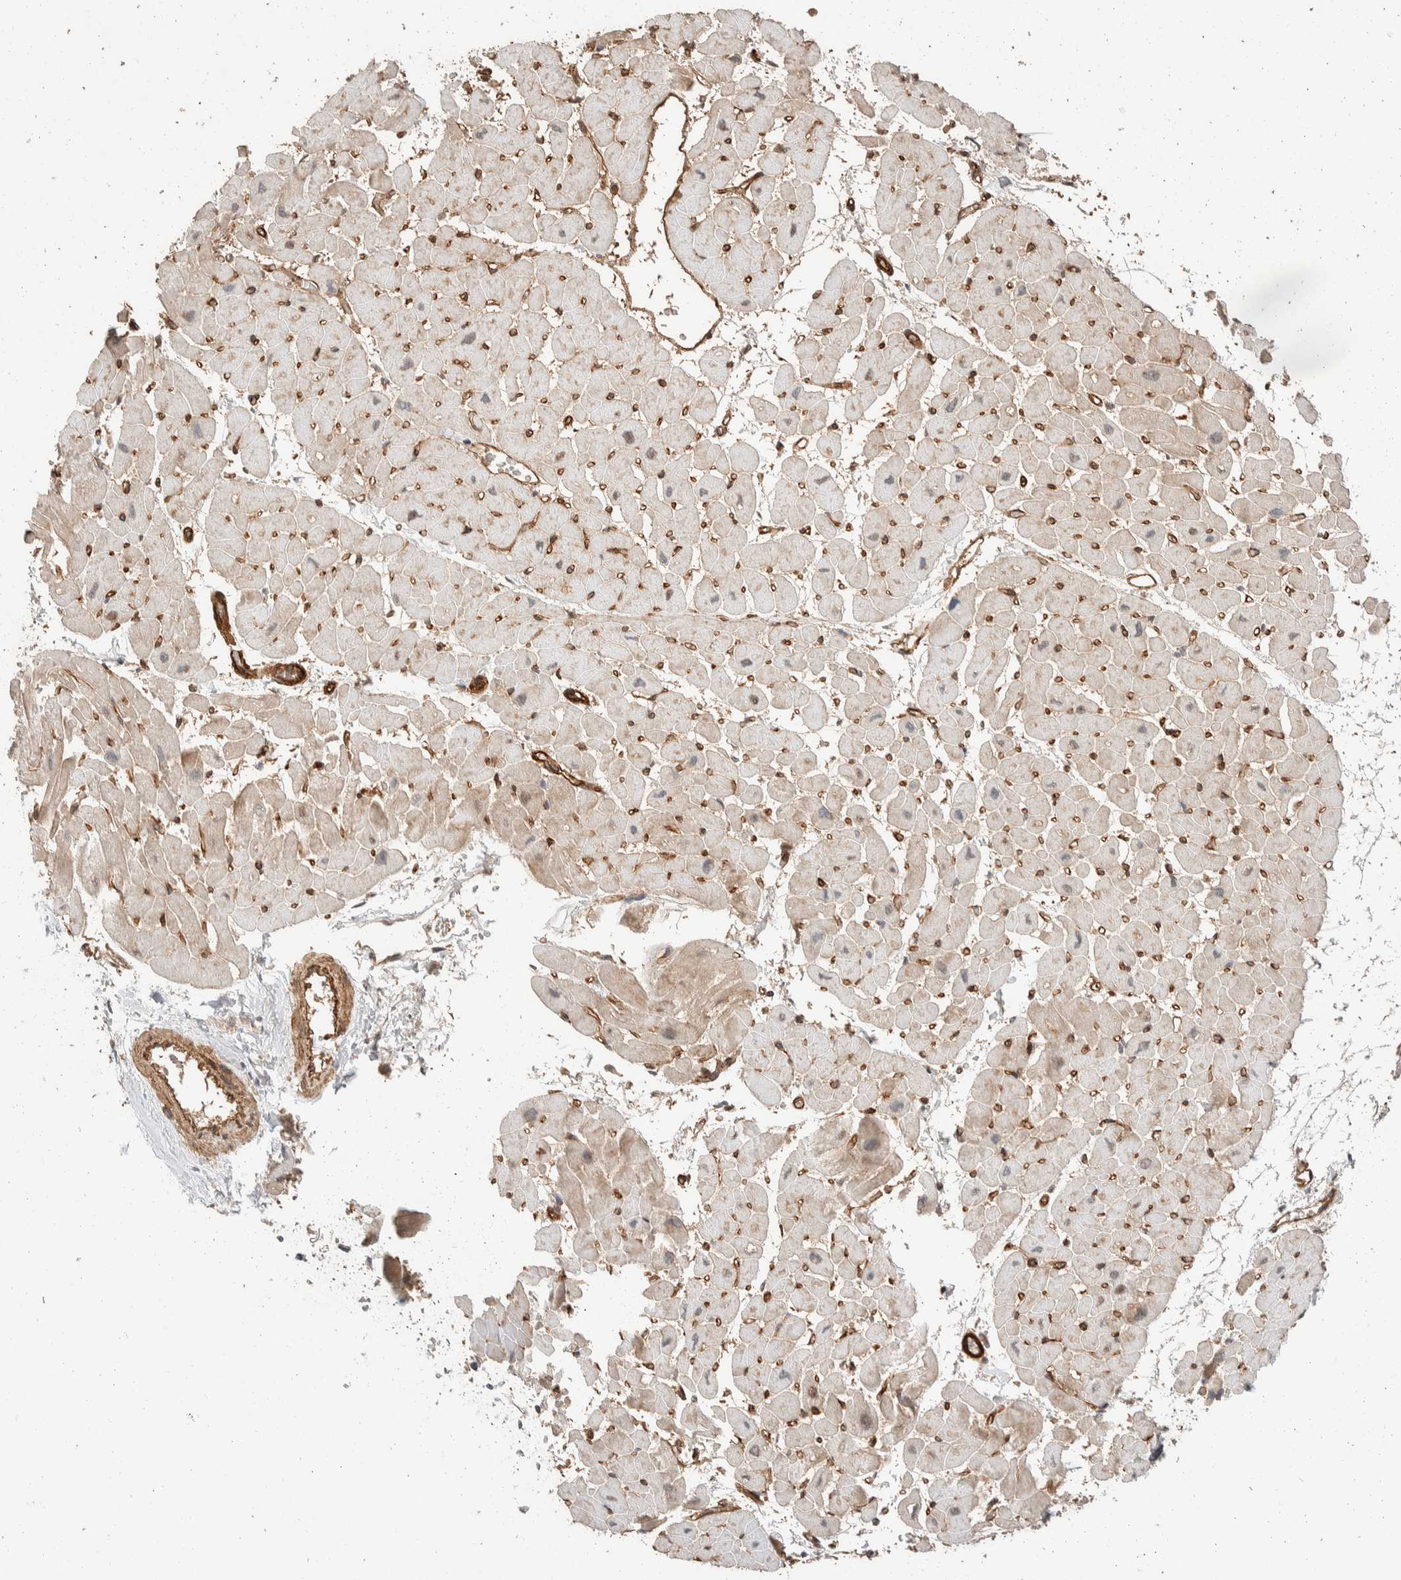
{"staining": {"intensity": "weak", "quantity": ">75%", "location": "cytoplasmic/membranous"}, "tissue": "heart muscle", "cell_type": "Cardiomyocytes", "image_type": "normal", "snomed": [{"axis": "morphology", "description": "Normal tissue, NOS"}, {"axis": "topography", "description": "Heart"}], "caption": "Heart muscle stained for a protein shows weak cytoplasmic/membranous positivity in cardiomyocytes. The staining is performed using DAB (3,3'-diaminobenzidine) brown chromogen to label protein expression. The nuclei are counter-stained blue using hematoxylin.", "gene": "ERC1", "patient": {"sex": "male", "age": 45}}